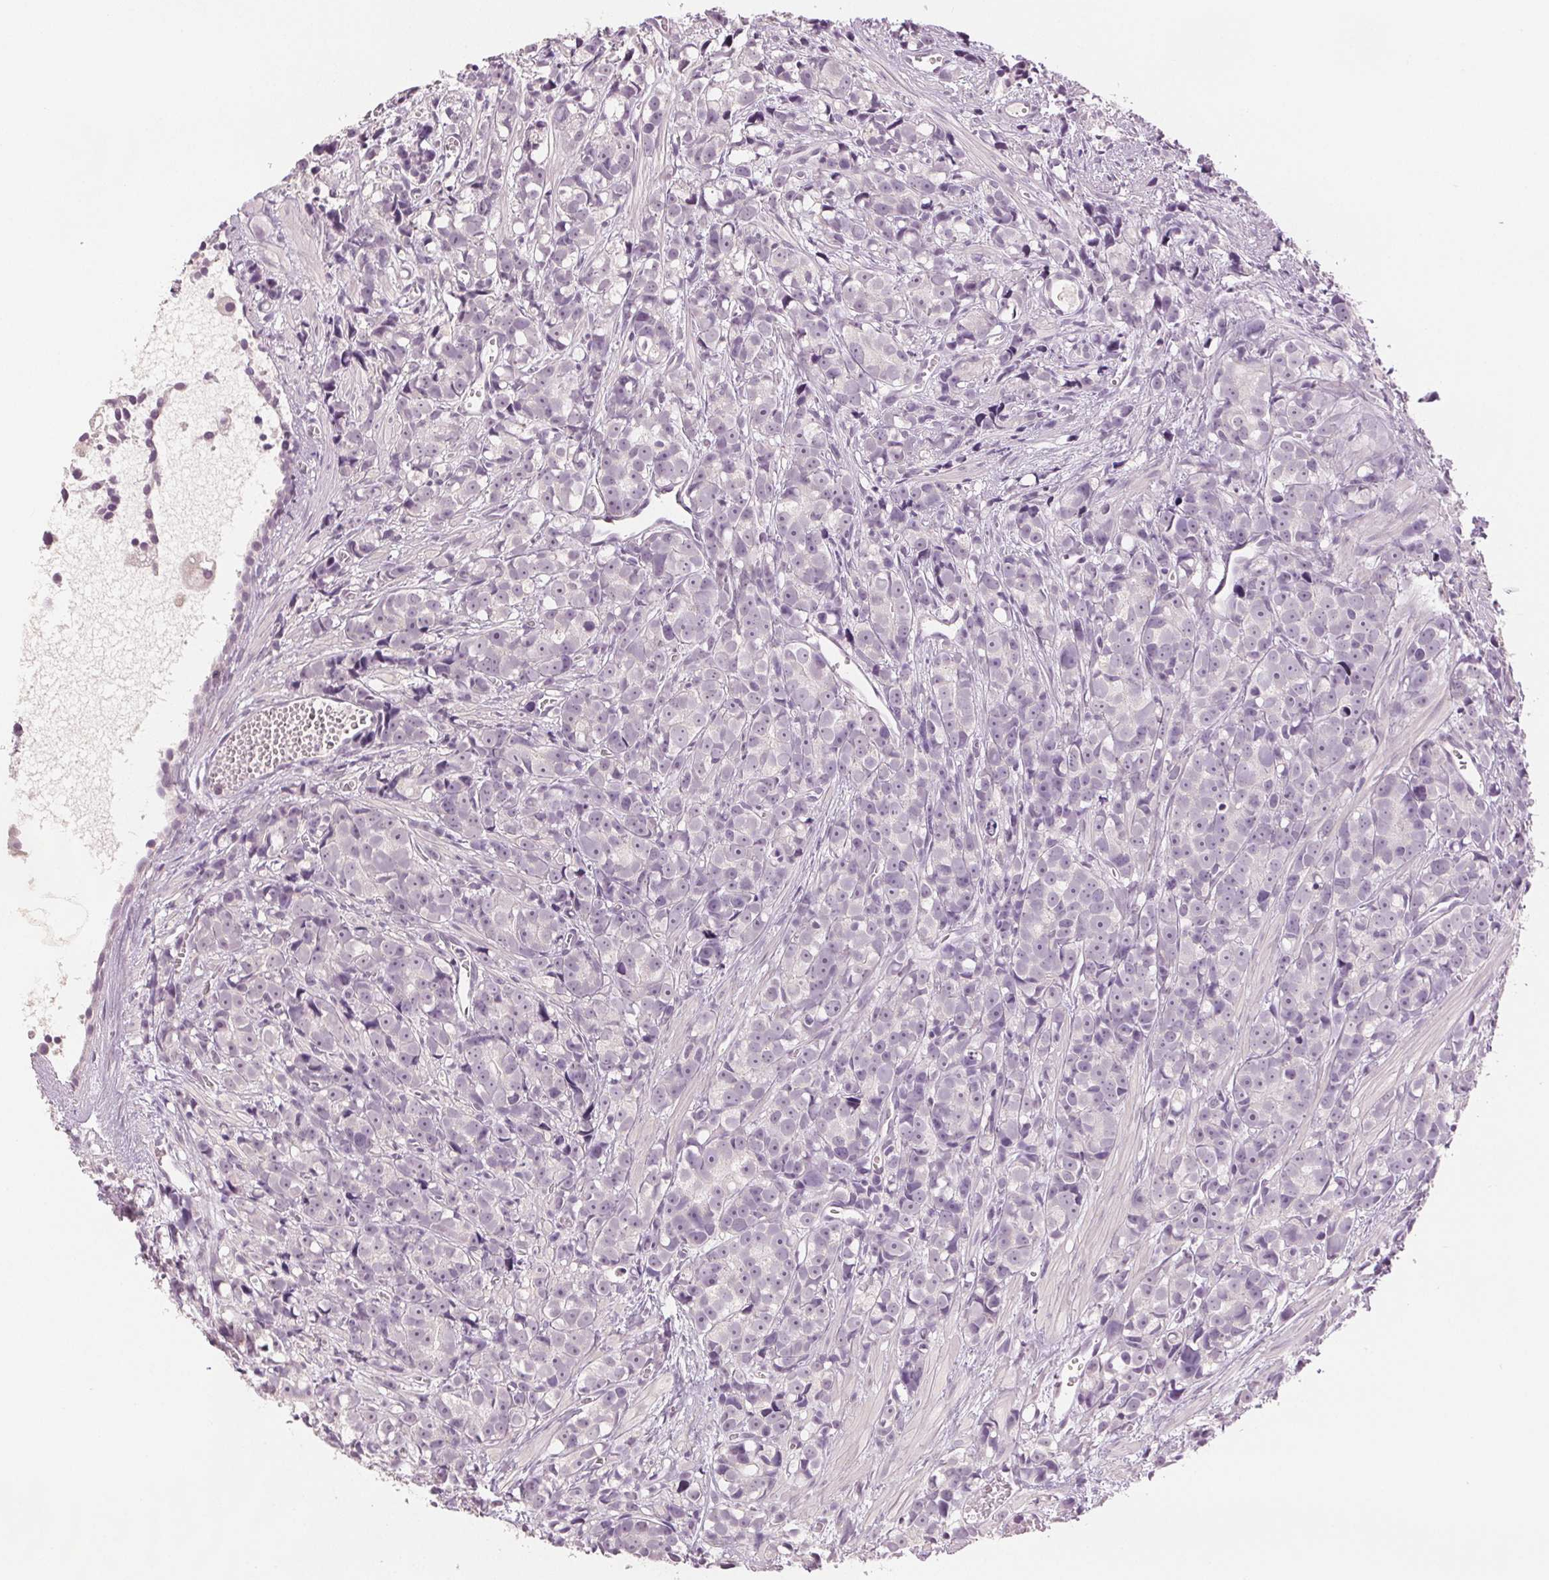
{"staining": {"intensity": "negative", "quantity": "none", "location": "none"}, "tissue": "prostate cancer", "cell_type": "Tumor cells", "image_type": "cancer", "snomed": [{"axis": "morphology", "description": "Adenocarcinoma, High grade"}, {"axis": "topography", "description": "Prostate"}], "caption": "Immunohistochemical staining of prostate cancer exhibits no significant staining in tumor cells.", "gene": "SCGN", "patient": {"sex": "male", "age": 77}}